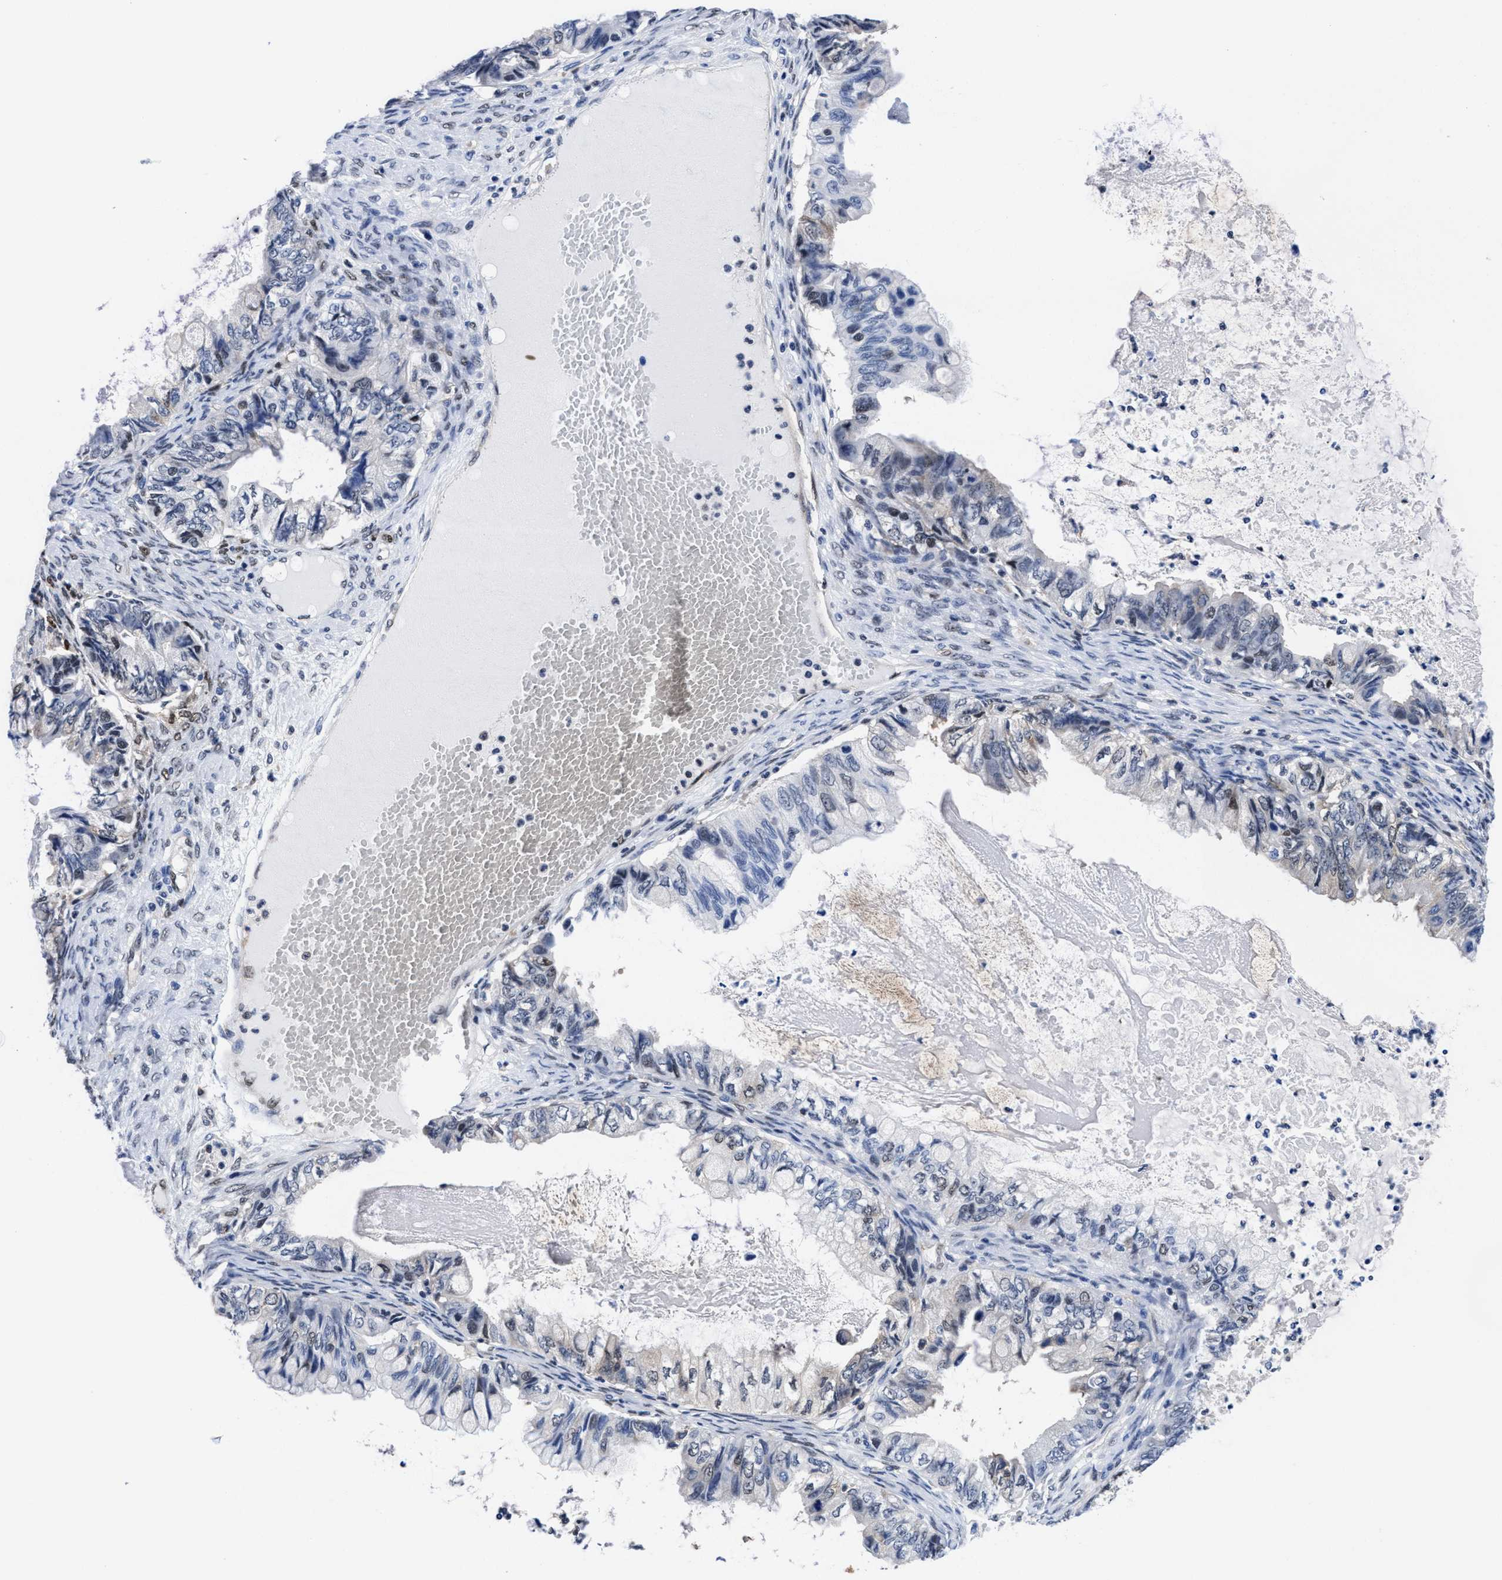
{"staining": {"intensity": "weak", "quantity": "<25%", "location": "nuclear"}, "tissue": "ovarian cancer", "cell_type": "Tumor cells", "image_type": "cancer", "snomed": [{"axis": "morphology", "description": "Cystadenocarcinoma, mucinous, NOS"}, {"axis": "topography", "description": "Ovary"}], "caption": "A high-resolution micrograph shows immunohistochemistry (IHC) staining of ovarian cancer (mucinous cystadenocarcinoma), which shows no significant staining in tumor cells.", "gene": "ACLY", "patient": {"sex": "female", "age": 80}}